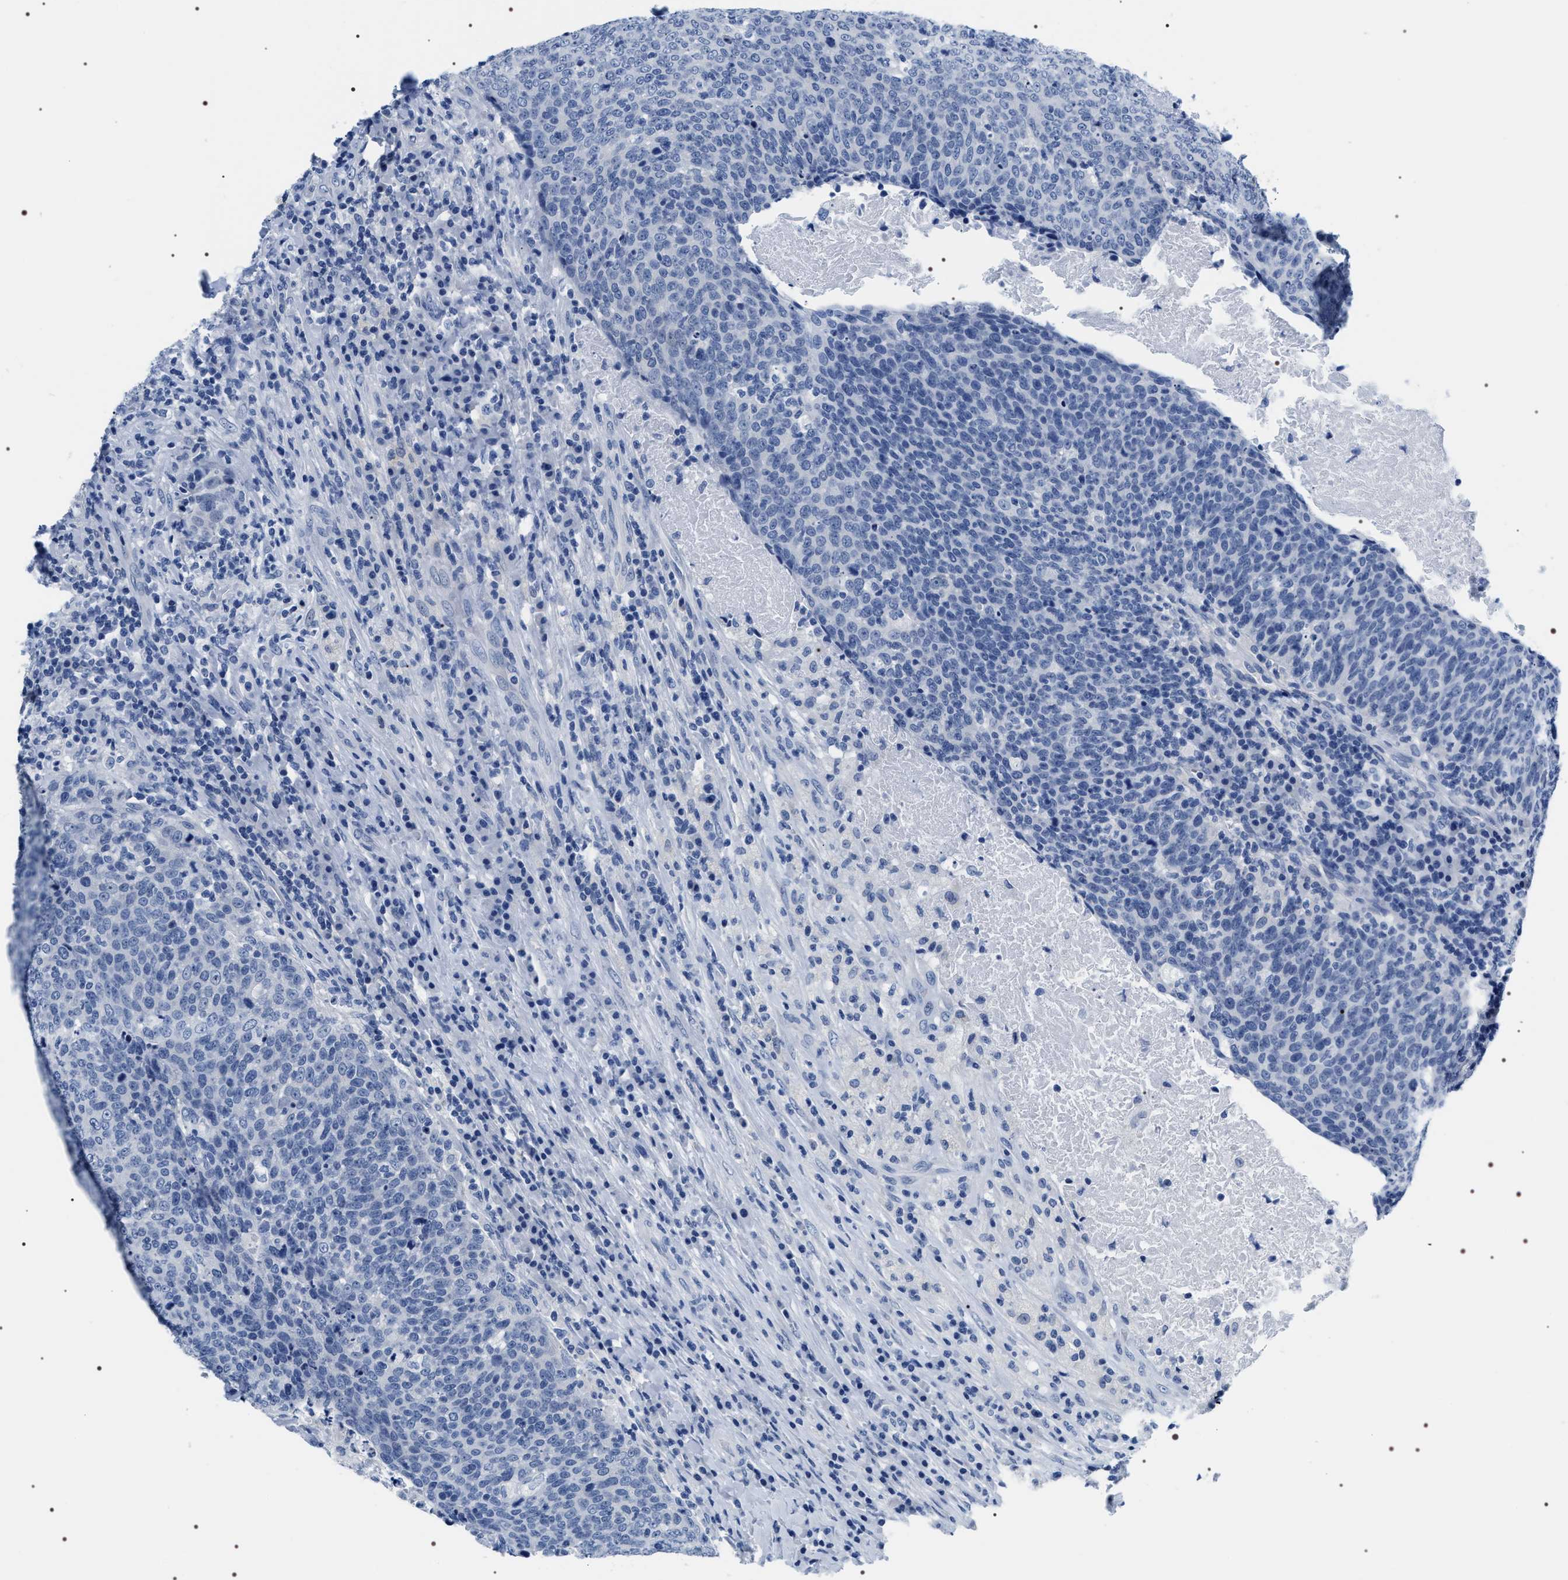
{"staining": {"intensity": "negative", "quantity": "none", "location": "none"}, "tissue": "head and neck cancer", "cell_type": "Tumor cells", "image_type": "cancer", "snomed": [{"axis": "morphology", "description": "Squamous cell carcinoma, NOS"}, {"axis": "morphology", "description": "Squamous cell carcinoma, metastatic, NOS"}, {"axis": "topography", "description": "Lymph node"}, {"axis": "topography", "description": "Head-Neck"}], "caption": "This is an immunohistochemistry micrograph of head and neck squamous cell carcinoma. There is no staining in tumor cells.", "gene": "ADH4", "patient": {"sex": "male", "age": 62}}